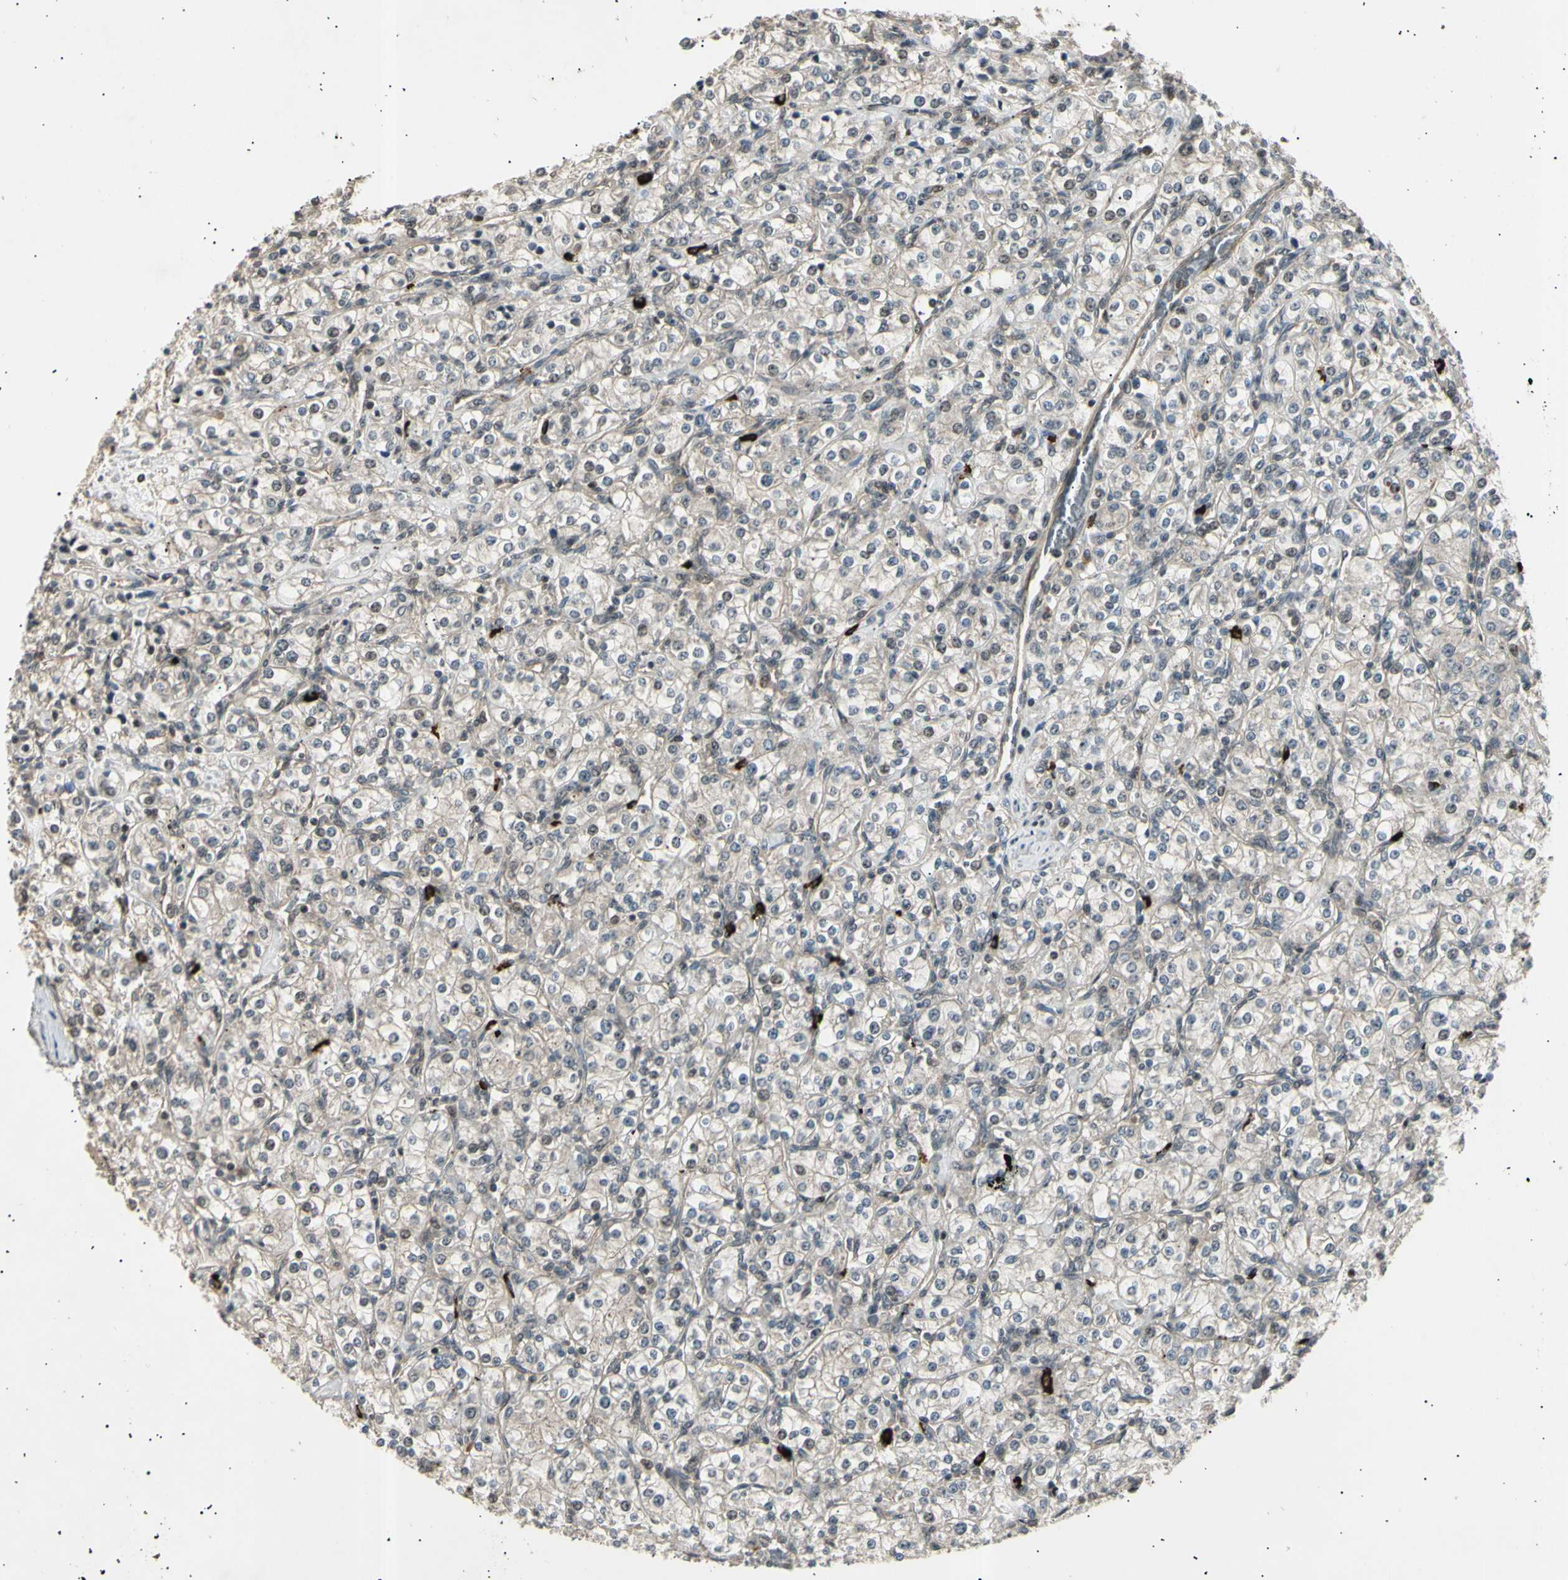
{"staining": {"intensity": "weak", "quantity": "<25%", "location": "cytoplasmic/membranous,nuclear"}, "tissue": "renal cancer", "cell_type": "Tumor cells", "image_type": "cancer", "snomed": [{"axis": "morphology", "description": "Adenocarcinoma, NOS"}, {"axis": "topography", "description": "Kidney"}], "caption": "A photomicrograph of renal adenocarcinoma stained for a protein exhibits no brown staining in tumor cells.", "gene": "NUAK2", "patient": {"sex": "male", "age": 77}}